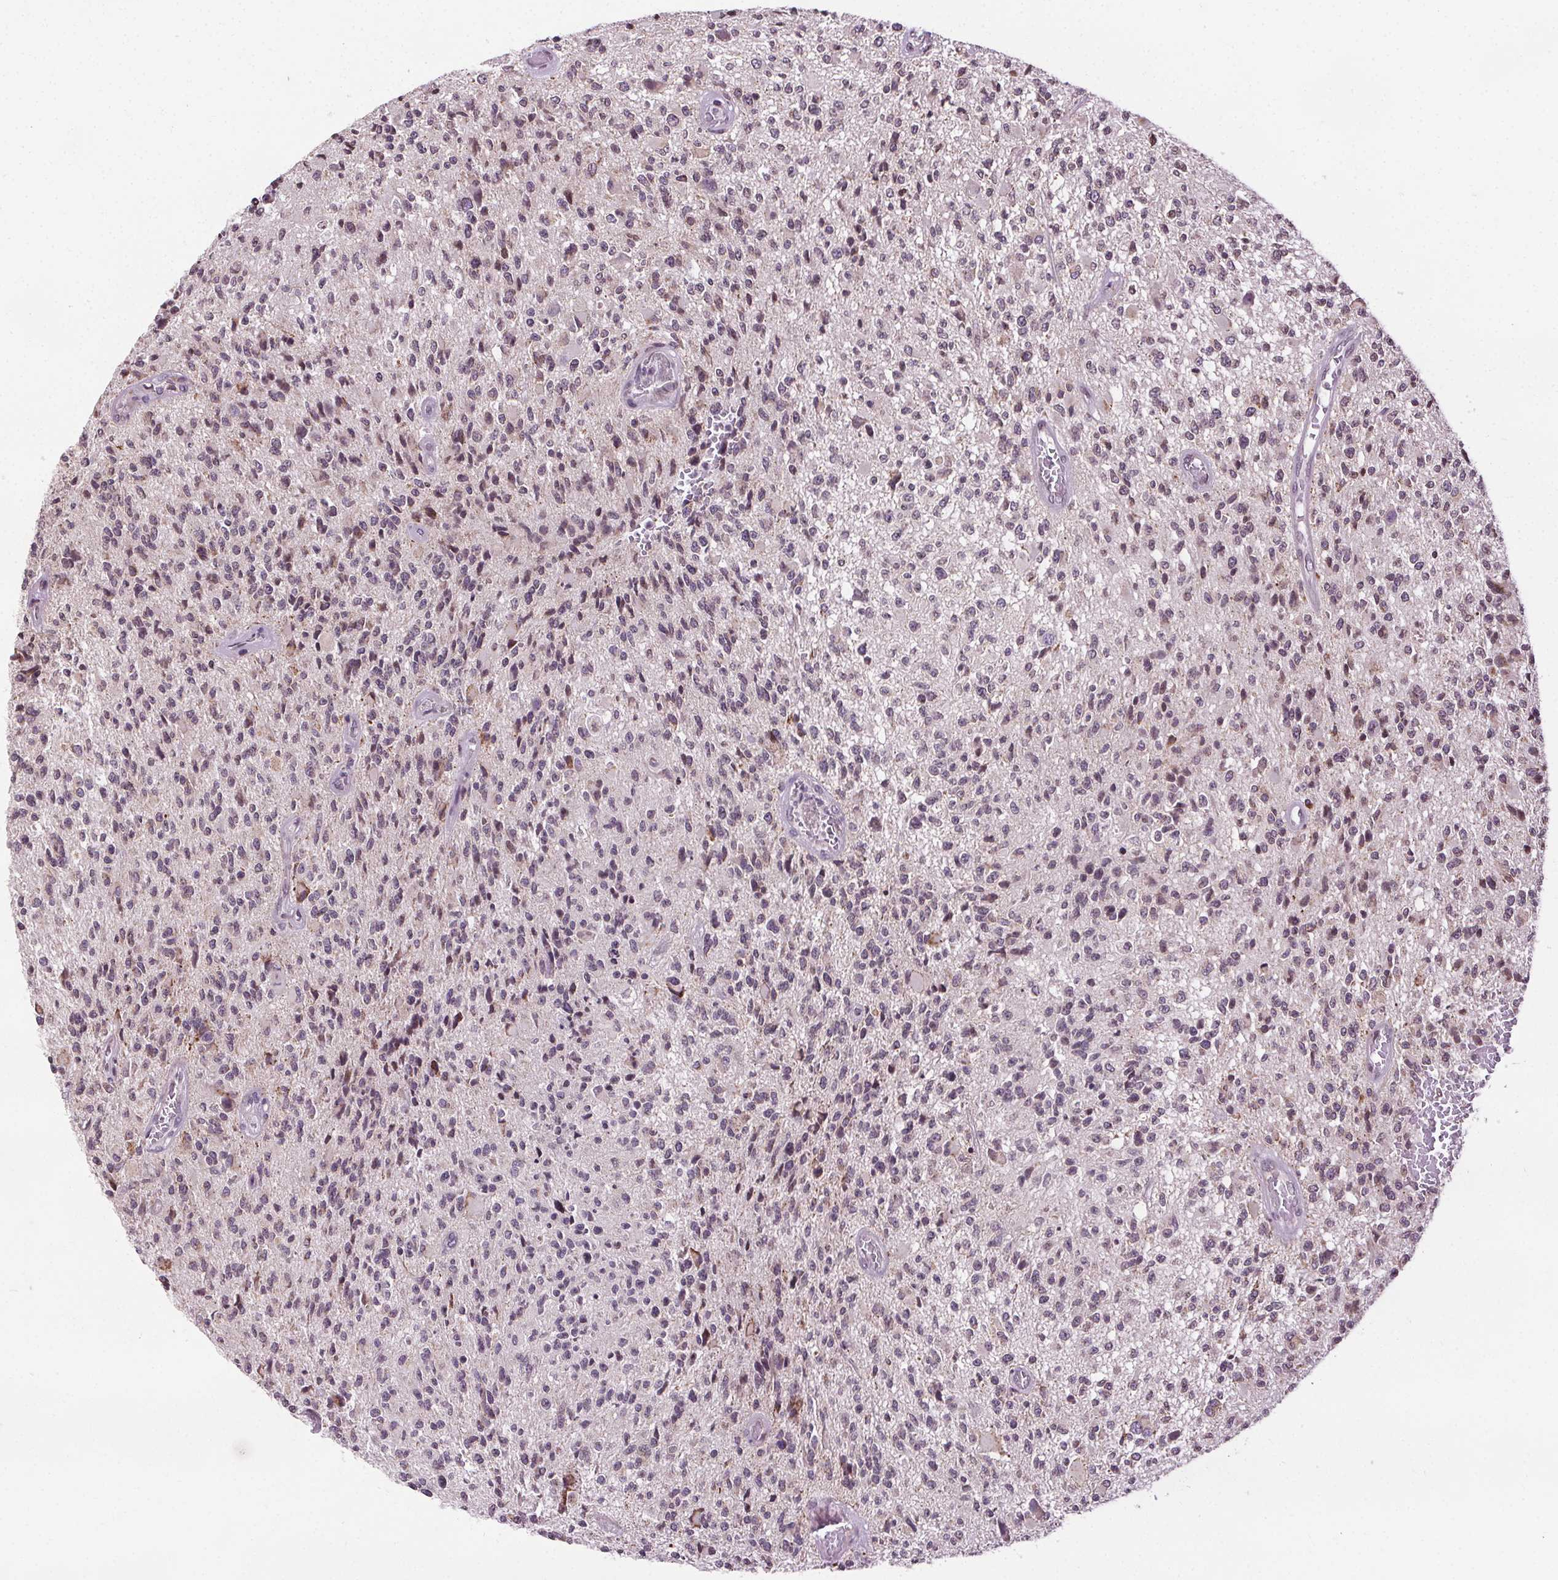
{"staining": {"intensity": "weak", "quantity": "25%-75%", "location": "nuclear"}, "tissue": "glioma", "cell_type": "Tumor cells", "image_type": "cancer", "snomed": [{"axis": "morphology", "description": "Glioma, malignant, High grade"}, {"axis": "topography", "description": "Brain"}], "caption": "Weak nuclear staining is identified in about 25%-75% of tumor cells in glioma.", "gene": "LFNG", "patient": {"sex": "female", "age": 63}}